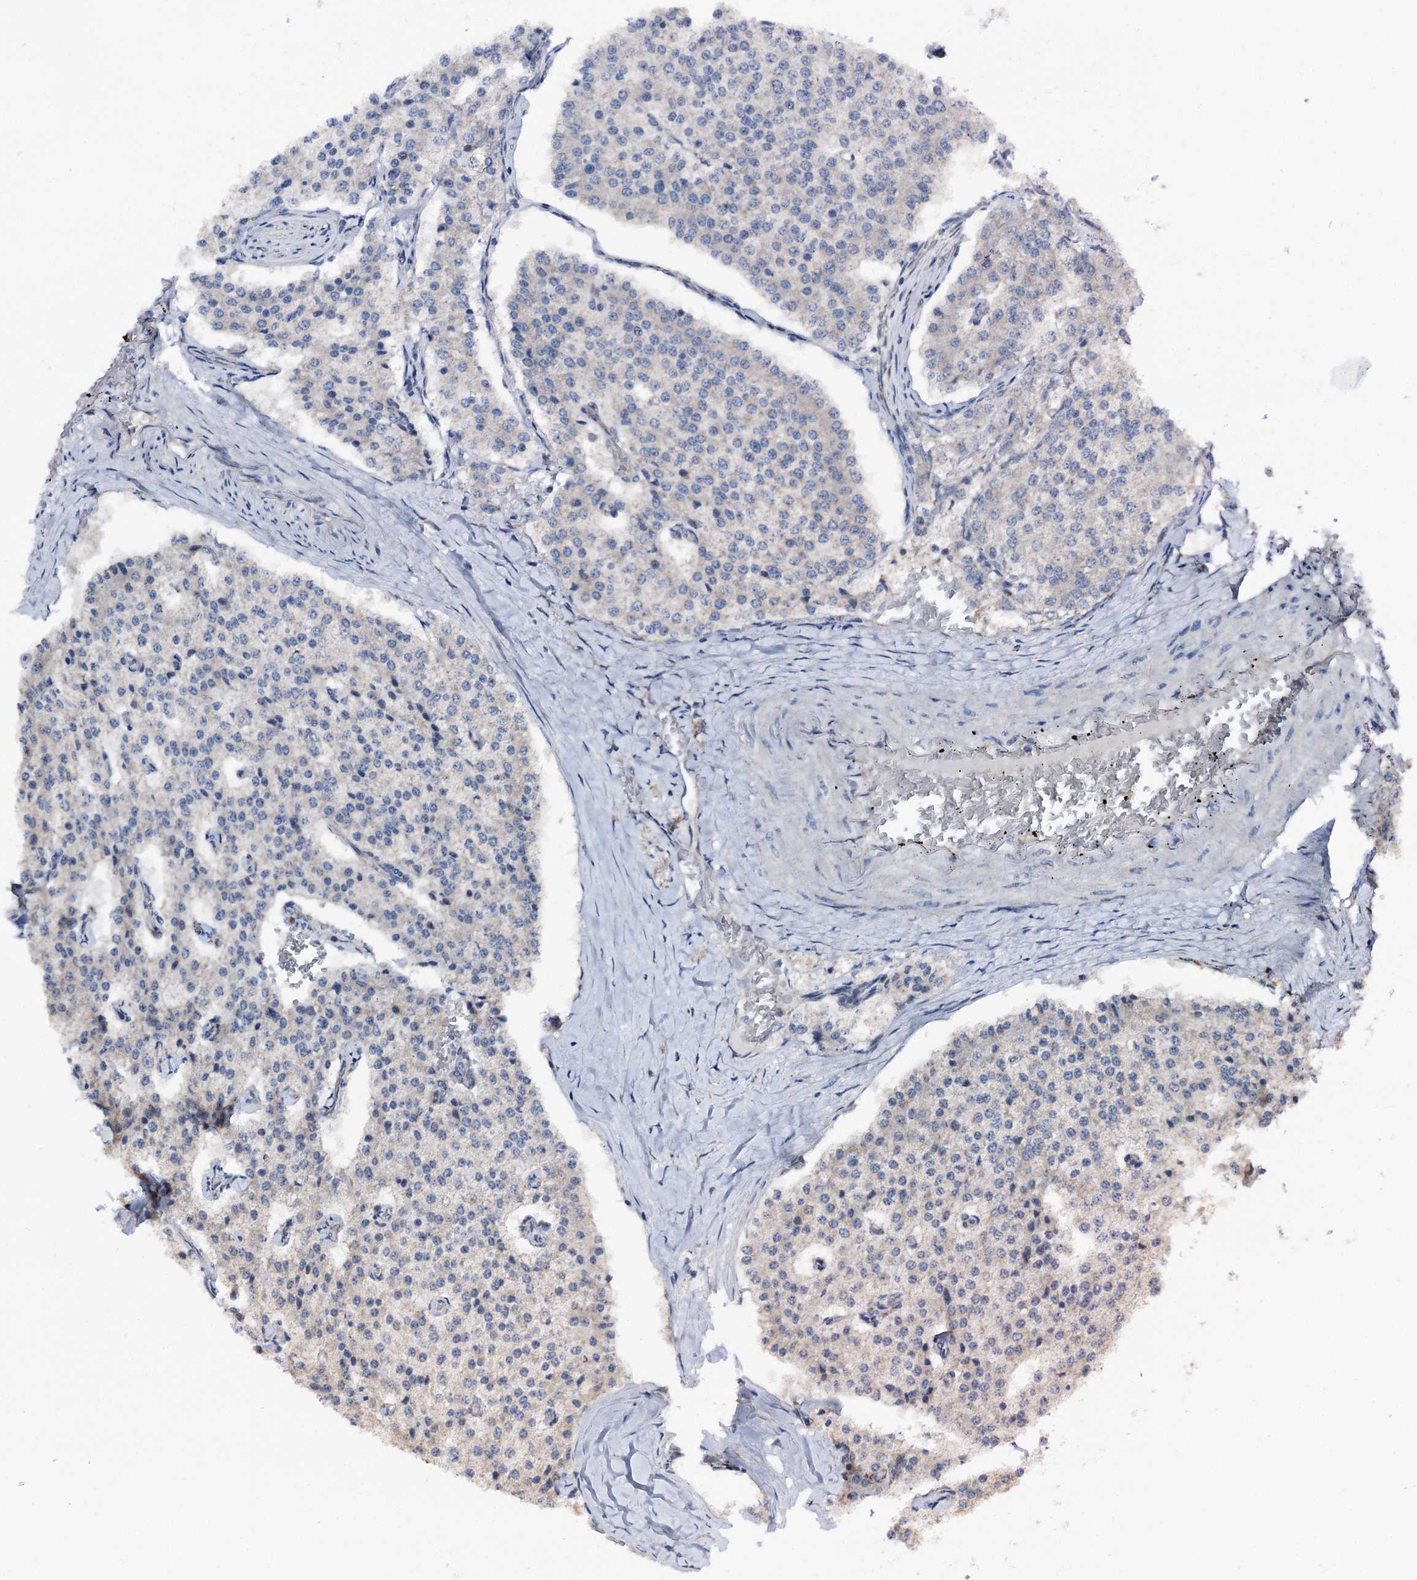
{"staining": {"intensity": "negative", "quantity": "none", "location": "none"}, "tissue": "carcinoid", "cell_type": "Tumor cells", "image_type": "cancer", "snomed": [{"axis": "morphology", "description": "Carcinoid, malignant, NOS"}, {"axis": "topography", "description": "Colon"}], "caption": "Carcinoid was stained to show a protein in brown. There is no significant positivity in tumor cells.", "gene": "PSMD13", "patient": {"sex": "female", "age": 52}}